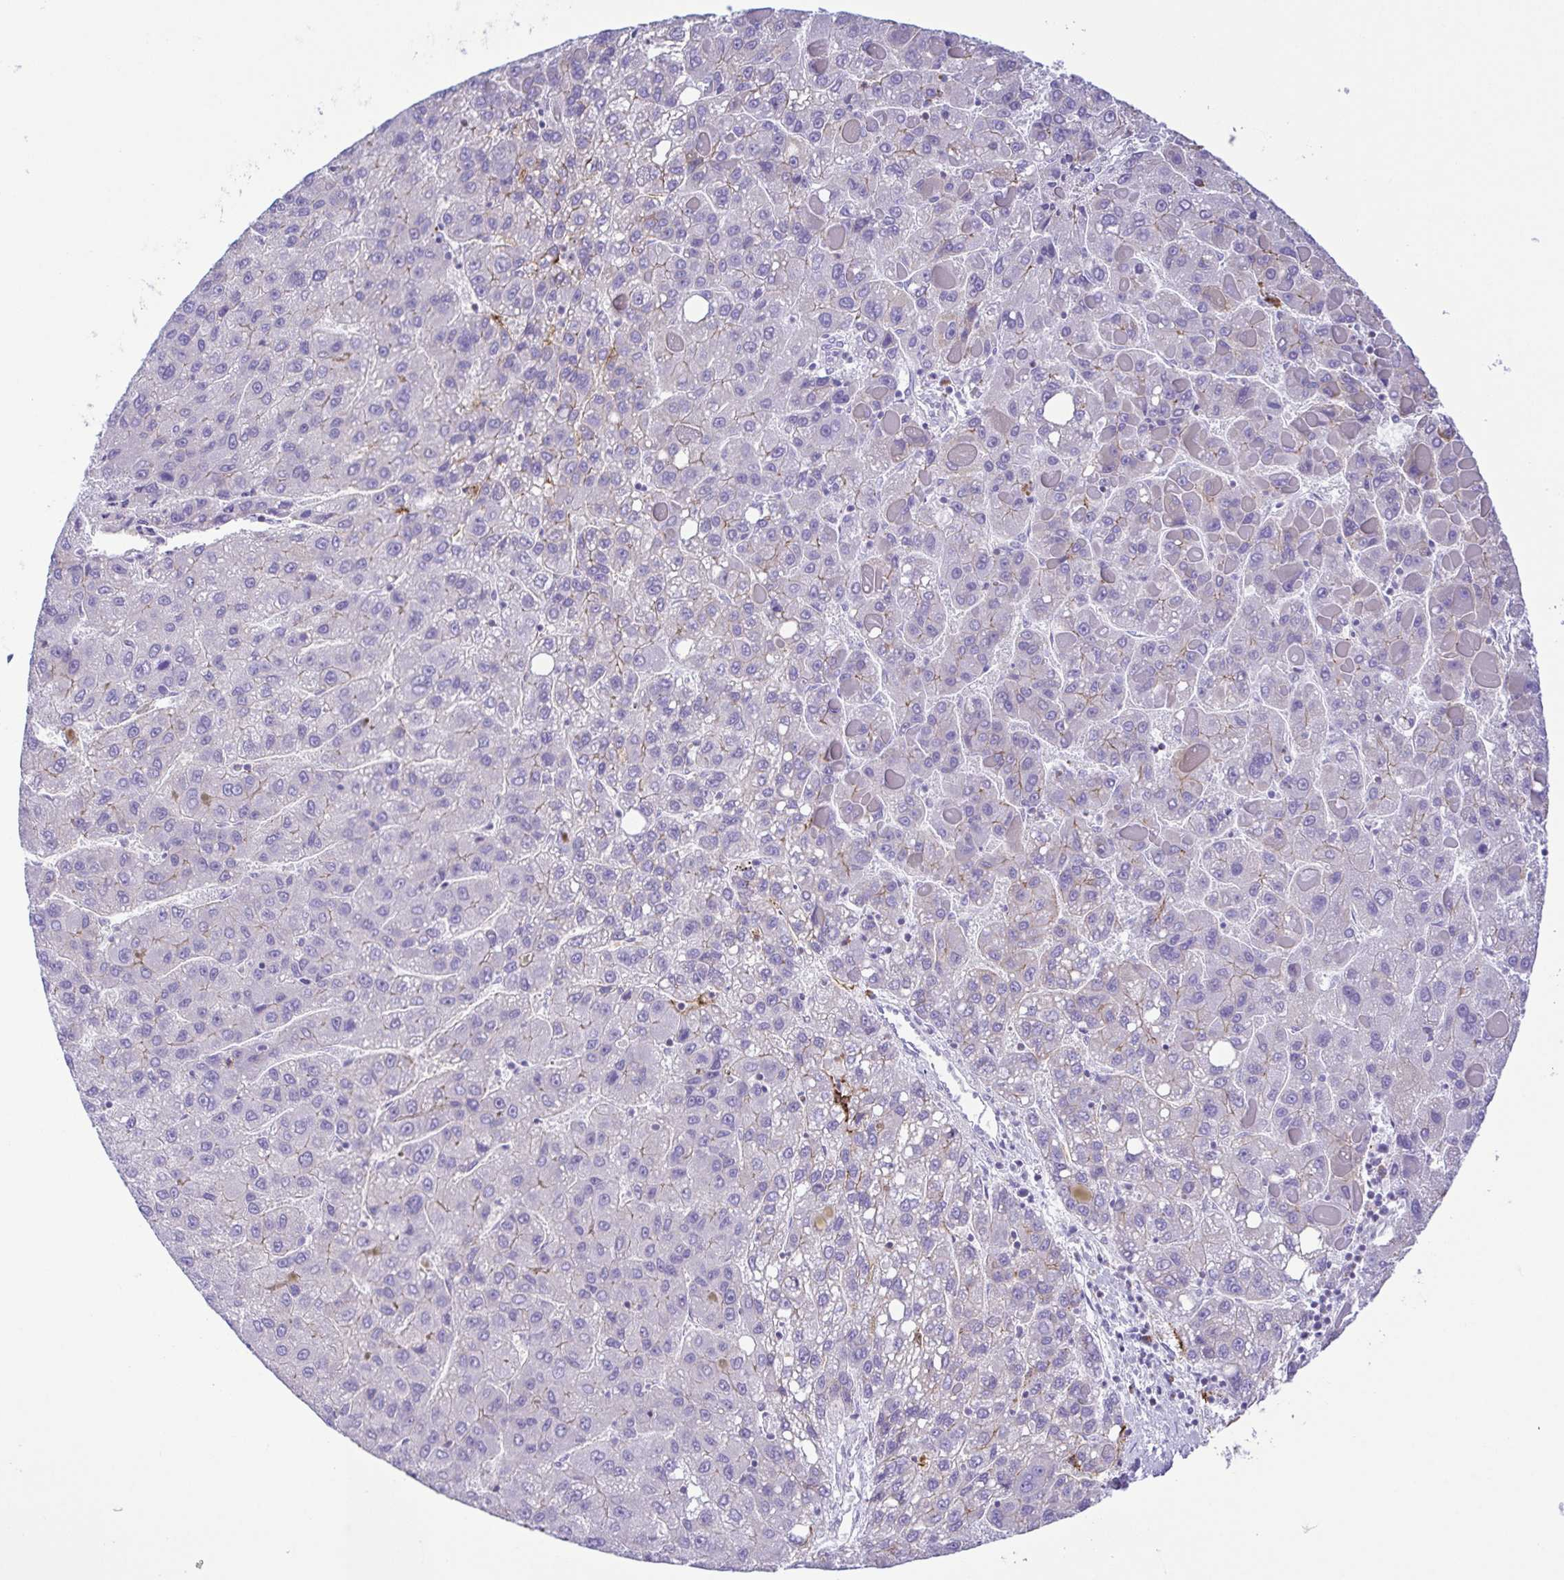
{"staining": {"intensity": "weak", "quantity": "<25%", "location": "cytoplasmic/membranous"}, "tissue": "liver cancer", "cell_type": "Tumor cells", "image_type": "cancer", "snomed": [{"axis": "morphology", "description": "Carcinoma, Hepatocellular, NOS"}, {"axis": "topography", "description": "Liver"}], "caption": "Hepatocellular carcinoma (liver) stained for a protein using immunohistochemistry exhibits no staining tumor cells.", "gene": "GPR182", "patient": {"sex": "female", "age": 82}}